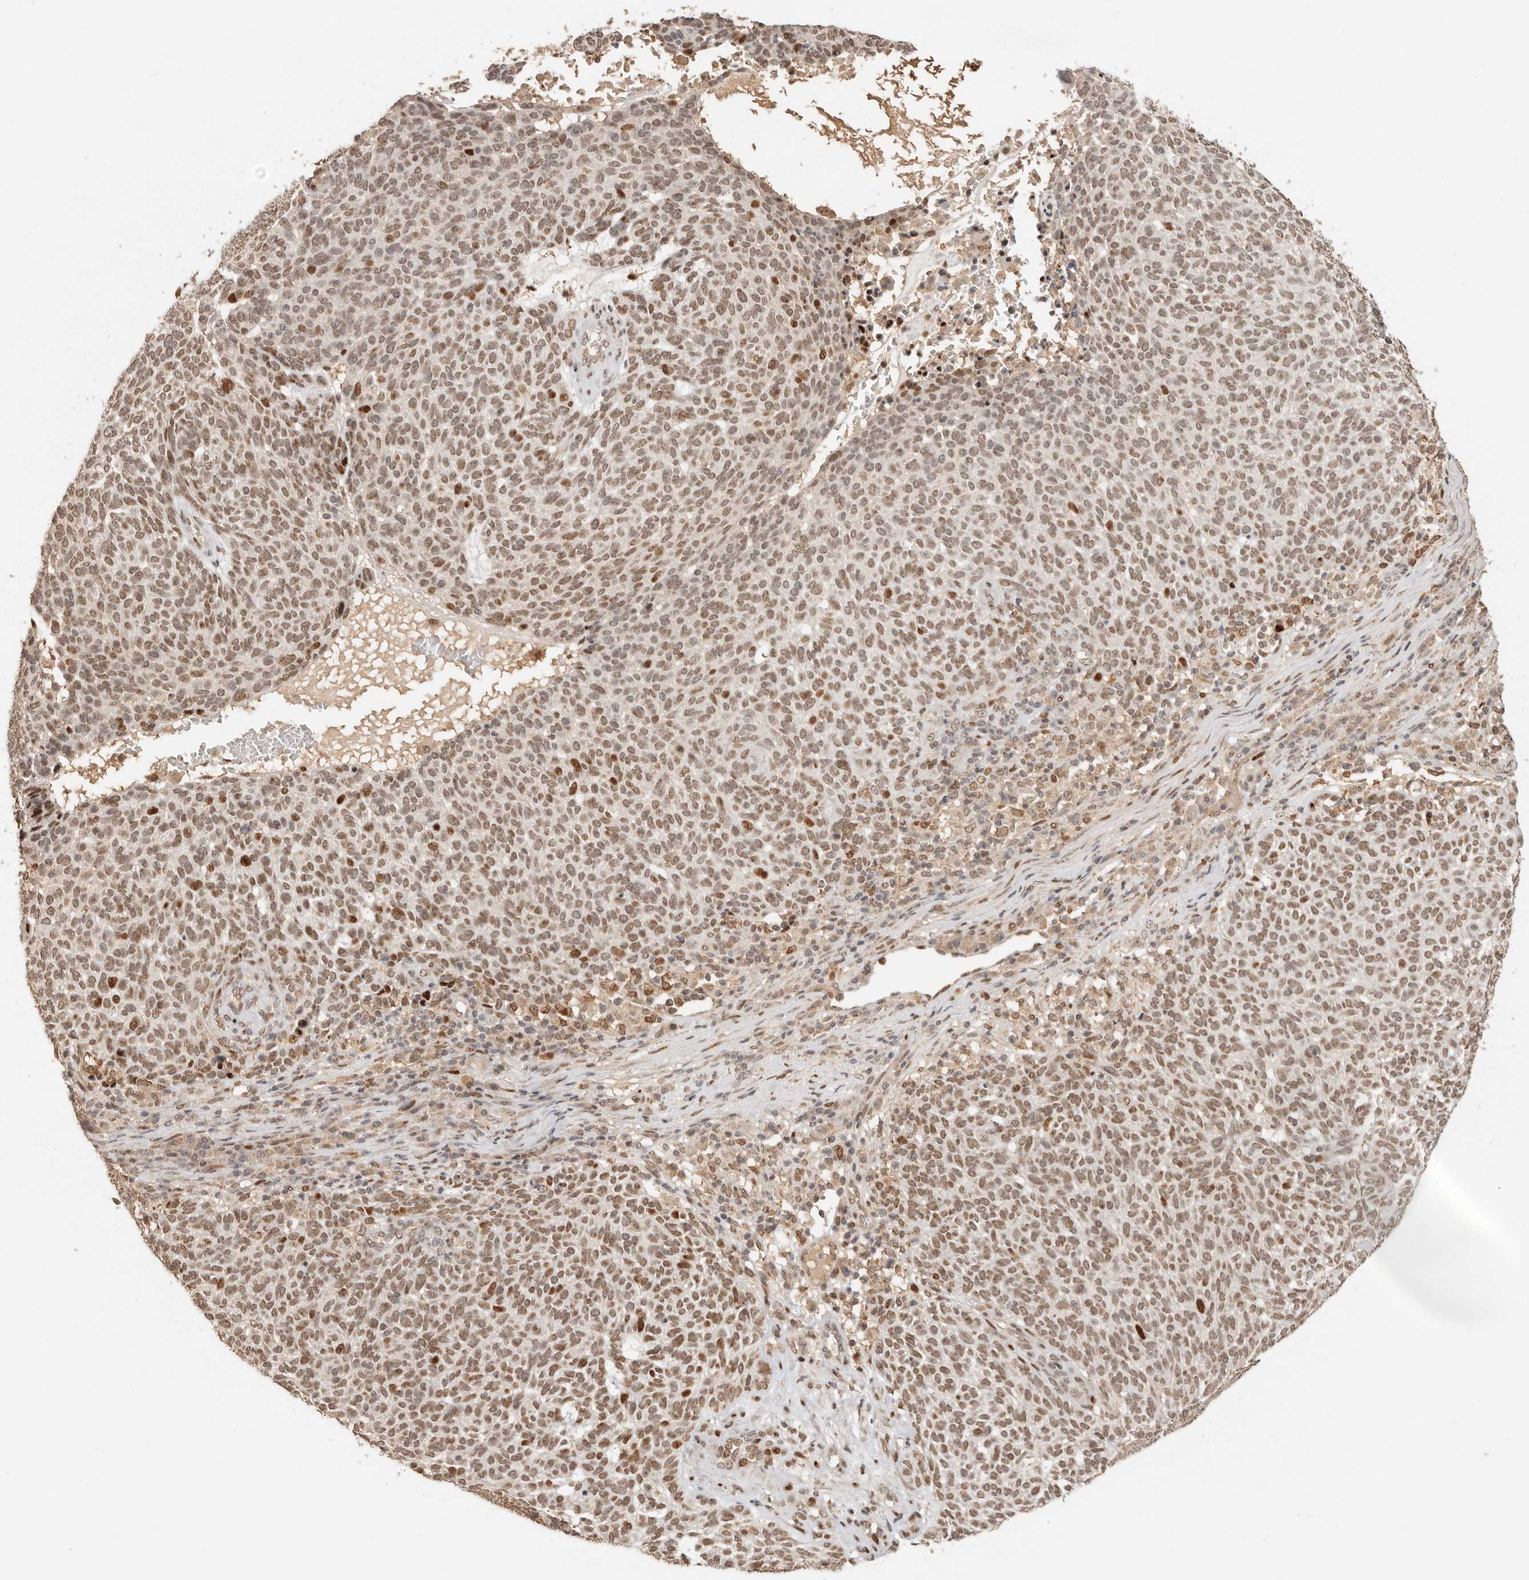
{"staining": {"intensity": "moderate", "quantity": ">75%", "location": "nuclear"}, "tissue": "skin cancer", "cell_type": "Tumor cells", "image_type": "cancer", "snomed": [{"axis": "morphology", "description": "Squamous cell carcinoma, NOS"}, {"axis": "topography", "description": "Skin"}], "caption": "Squamous cell carcinoma (skin) stained for a protein (brown) reveals moderate nuclear positive expression in about >75% of tumor cells.", "gene": "NPAS2", "patient": {"sex": "female", "age": 90}}